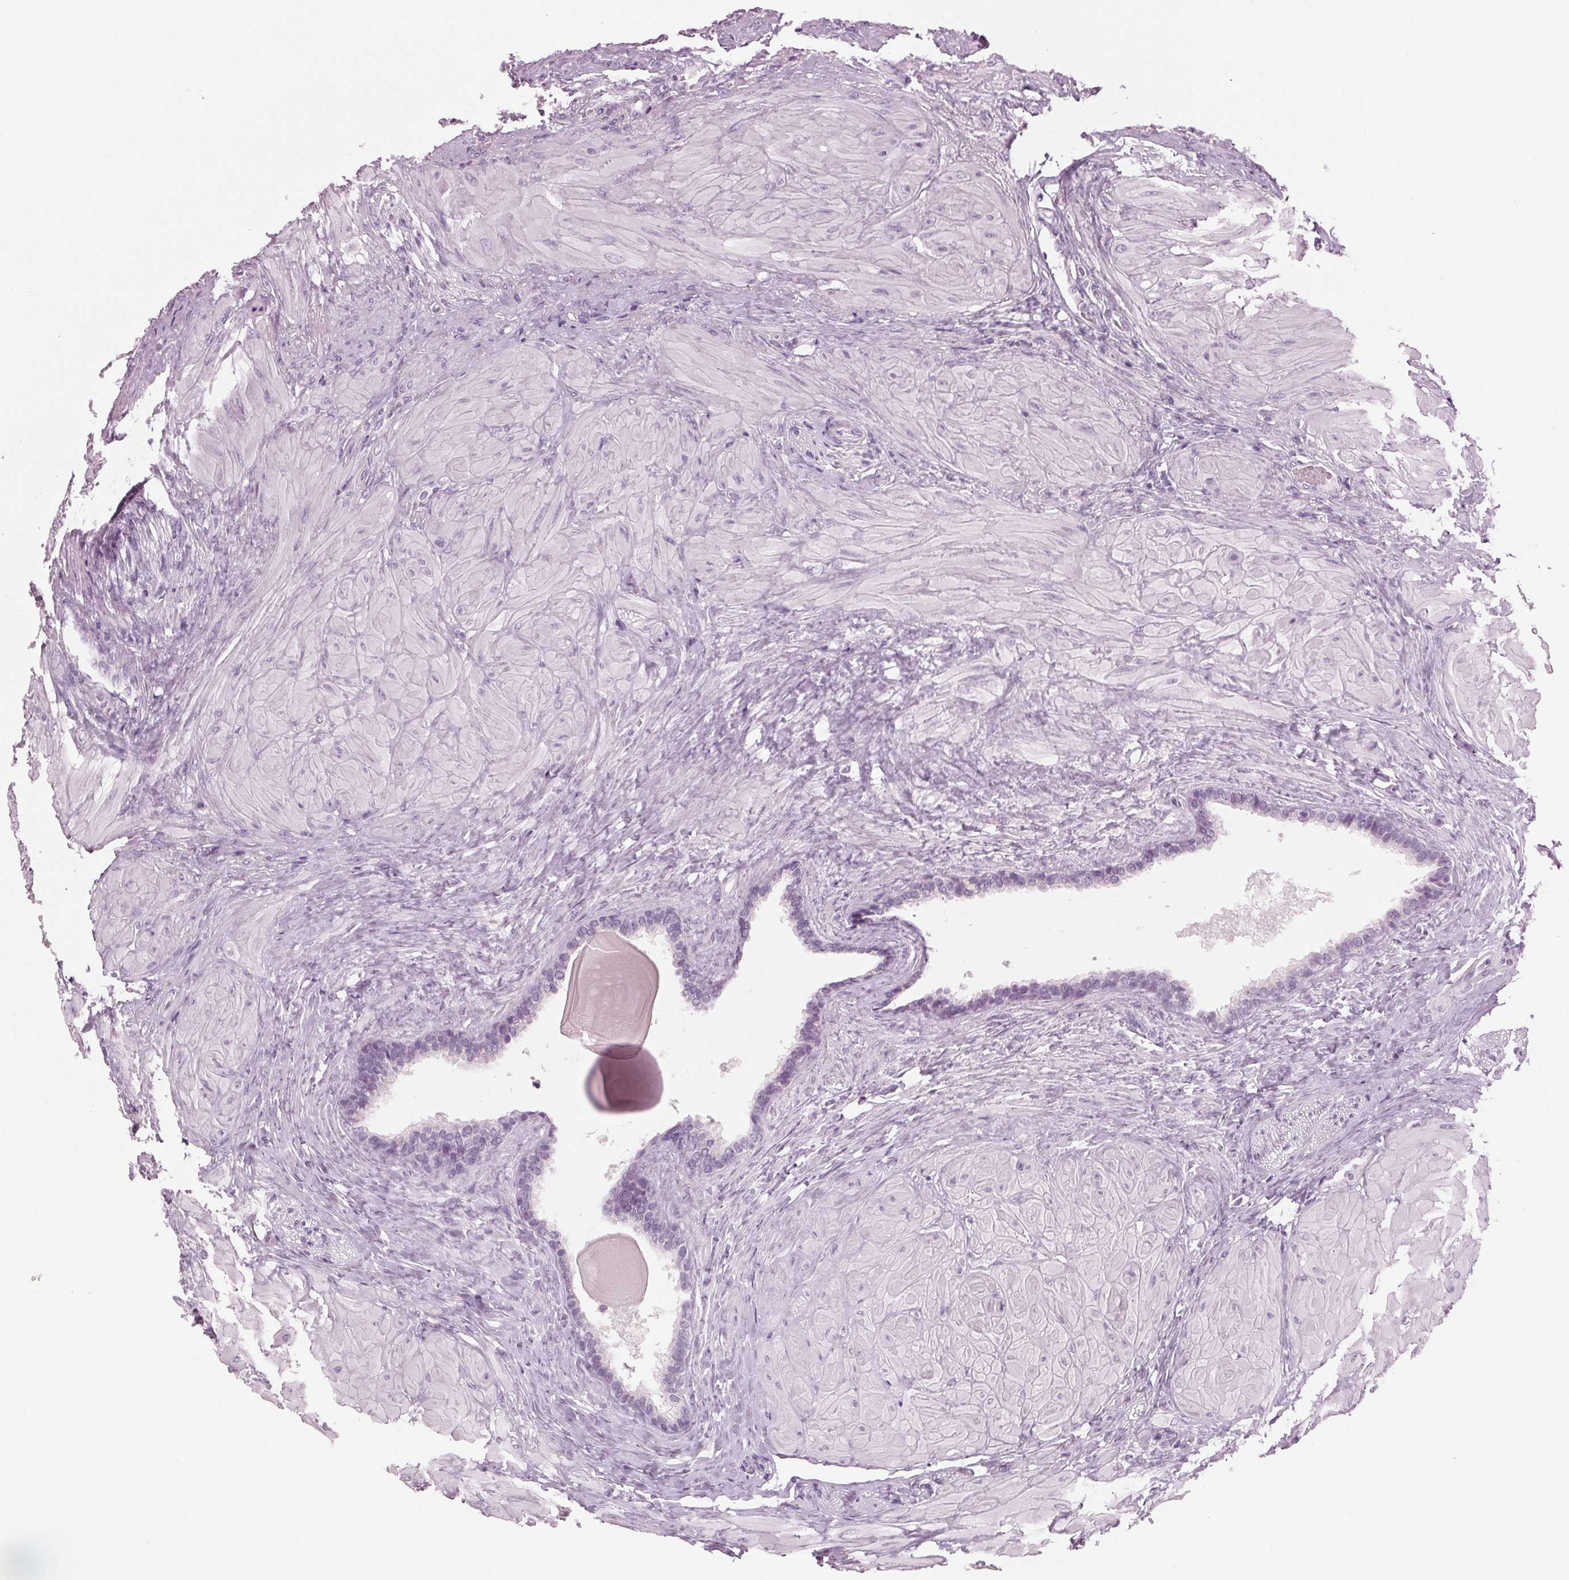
{"staining": {"intensity": "negative", "quantity": "none", "location": "none"}, "tissue": "seminal vesicle", "cell_type": "Glandular cells", "image_type": "normal", "snomed": [{"axis": "morphology", "description": "Normal tissue, NOS"}, {"axis": "topography", "description": "Seminal veicle"}], "caption": "IHC image of unremarkable seminal vesicle stained for a protein (brown), which reveals no positivity in glandular cells. (DAB (3,3'-diaminobenzidine) immunohistochemistry with hematoxylin counter stain).", "gene": "PRAP1", "patient": {"sex": "male", "age": 57}}